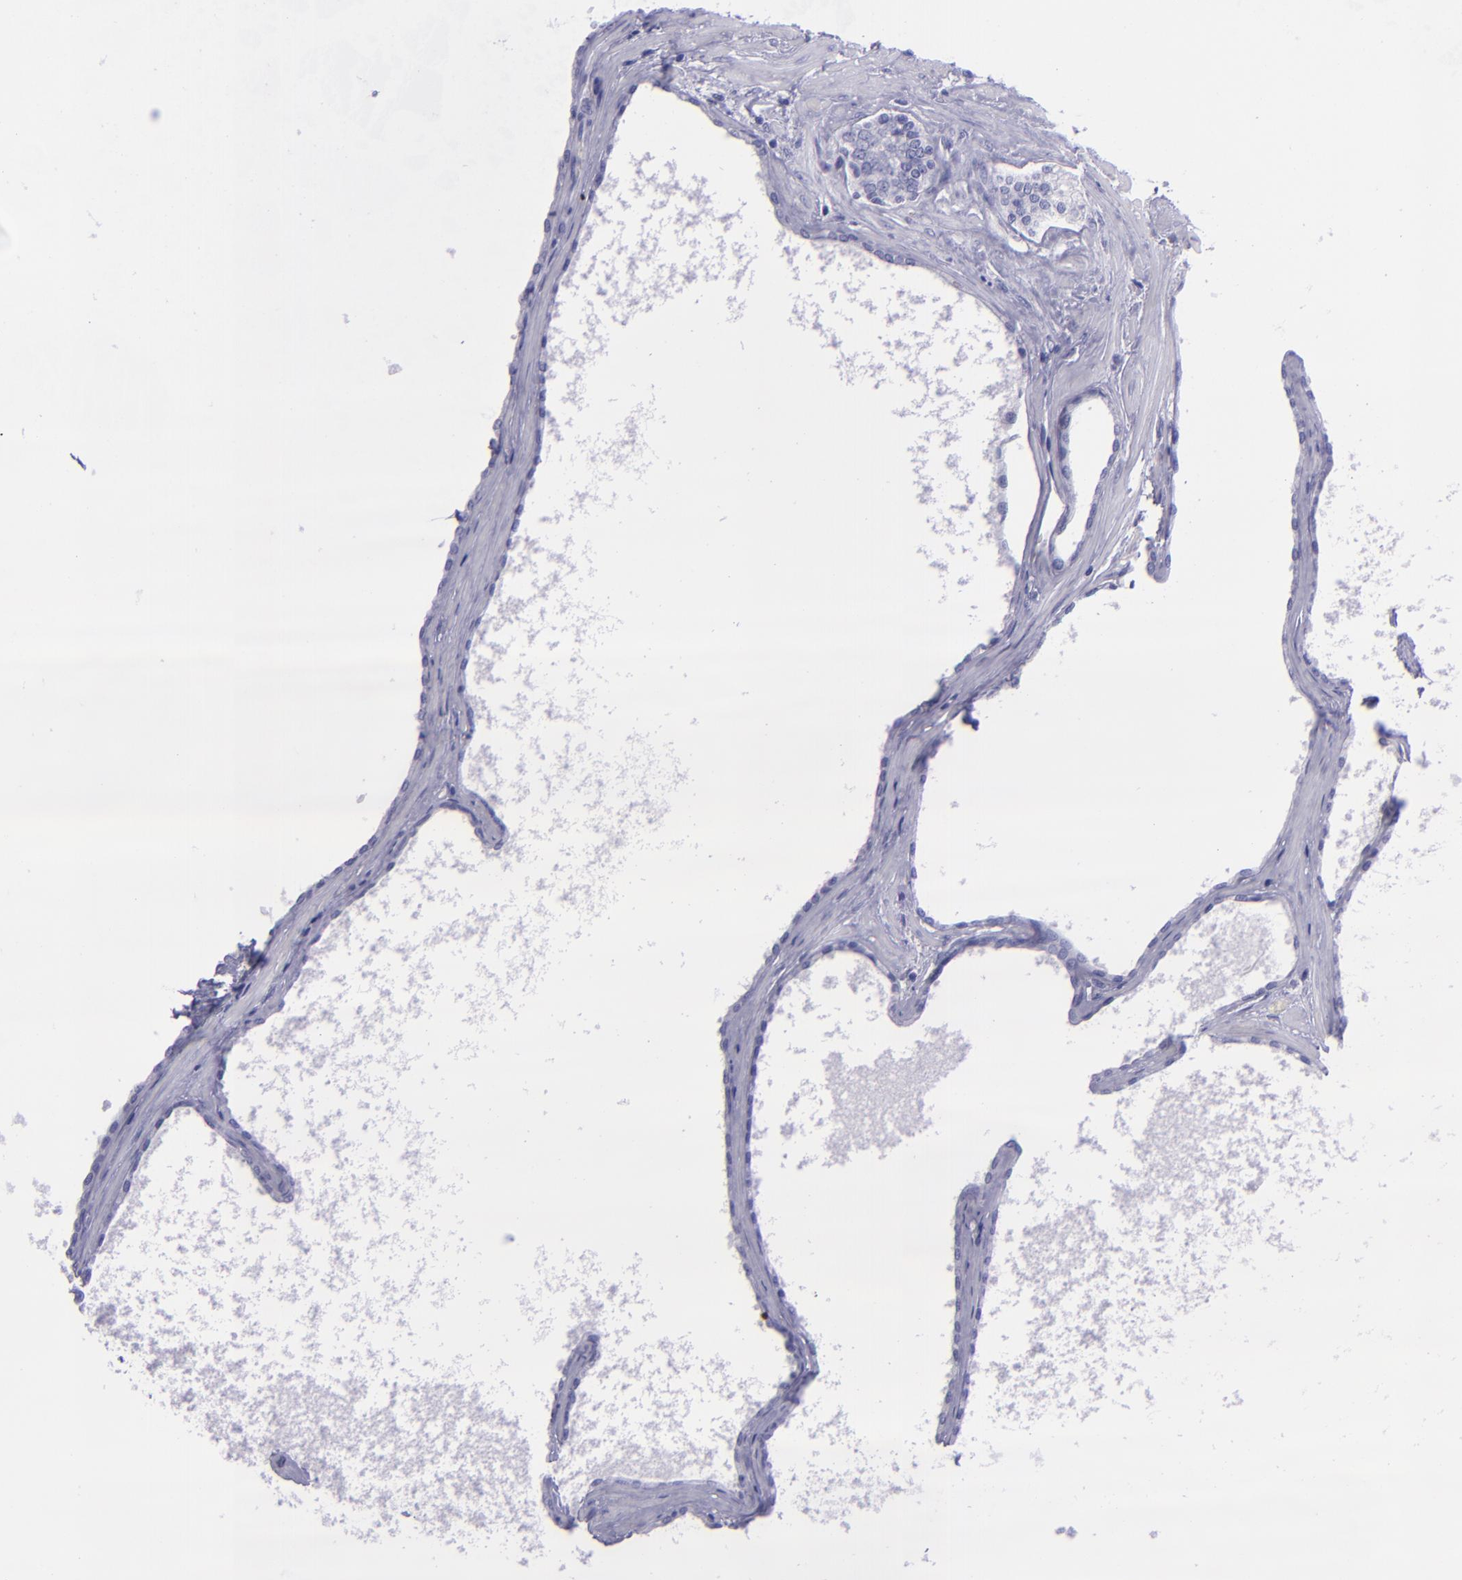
{"staining": {"intensity": "negative", "quantity": "none", "location": "none"}, "tissue": "prostate cancer", "cell_type": "Tumor cells", "image_type": "cancer", "snomed": [{"axis": "morphology", "description": "Adenocarcinoma, High grade"}, {"axis": "topography", "description": "Prostate"}], "caption": "A histopathology image of prostate cancer stained for a protein shows no brown staining in tumor cells. Brightfield microscopy of immunohistochemistry (IHC) stained with DAB (3,3'-diaminobenzidine) (brown) and hematoxylin (blue), captured at high magnification.", "gene": "TOP2A", "patient": {"sex": "male", "age": 71}}